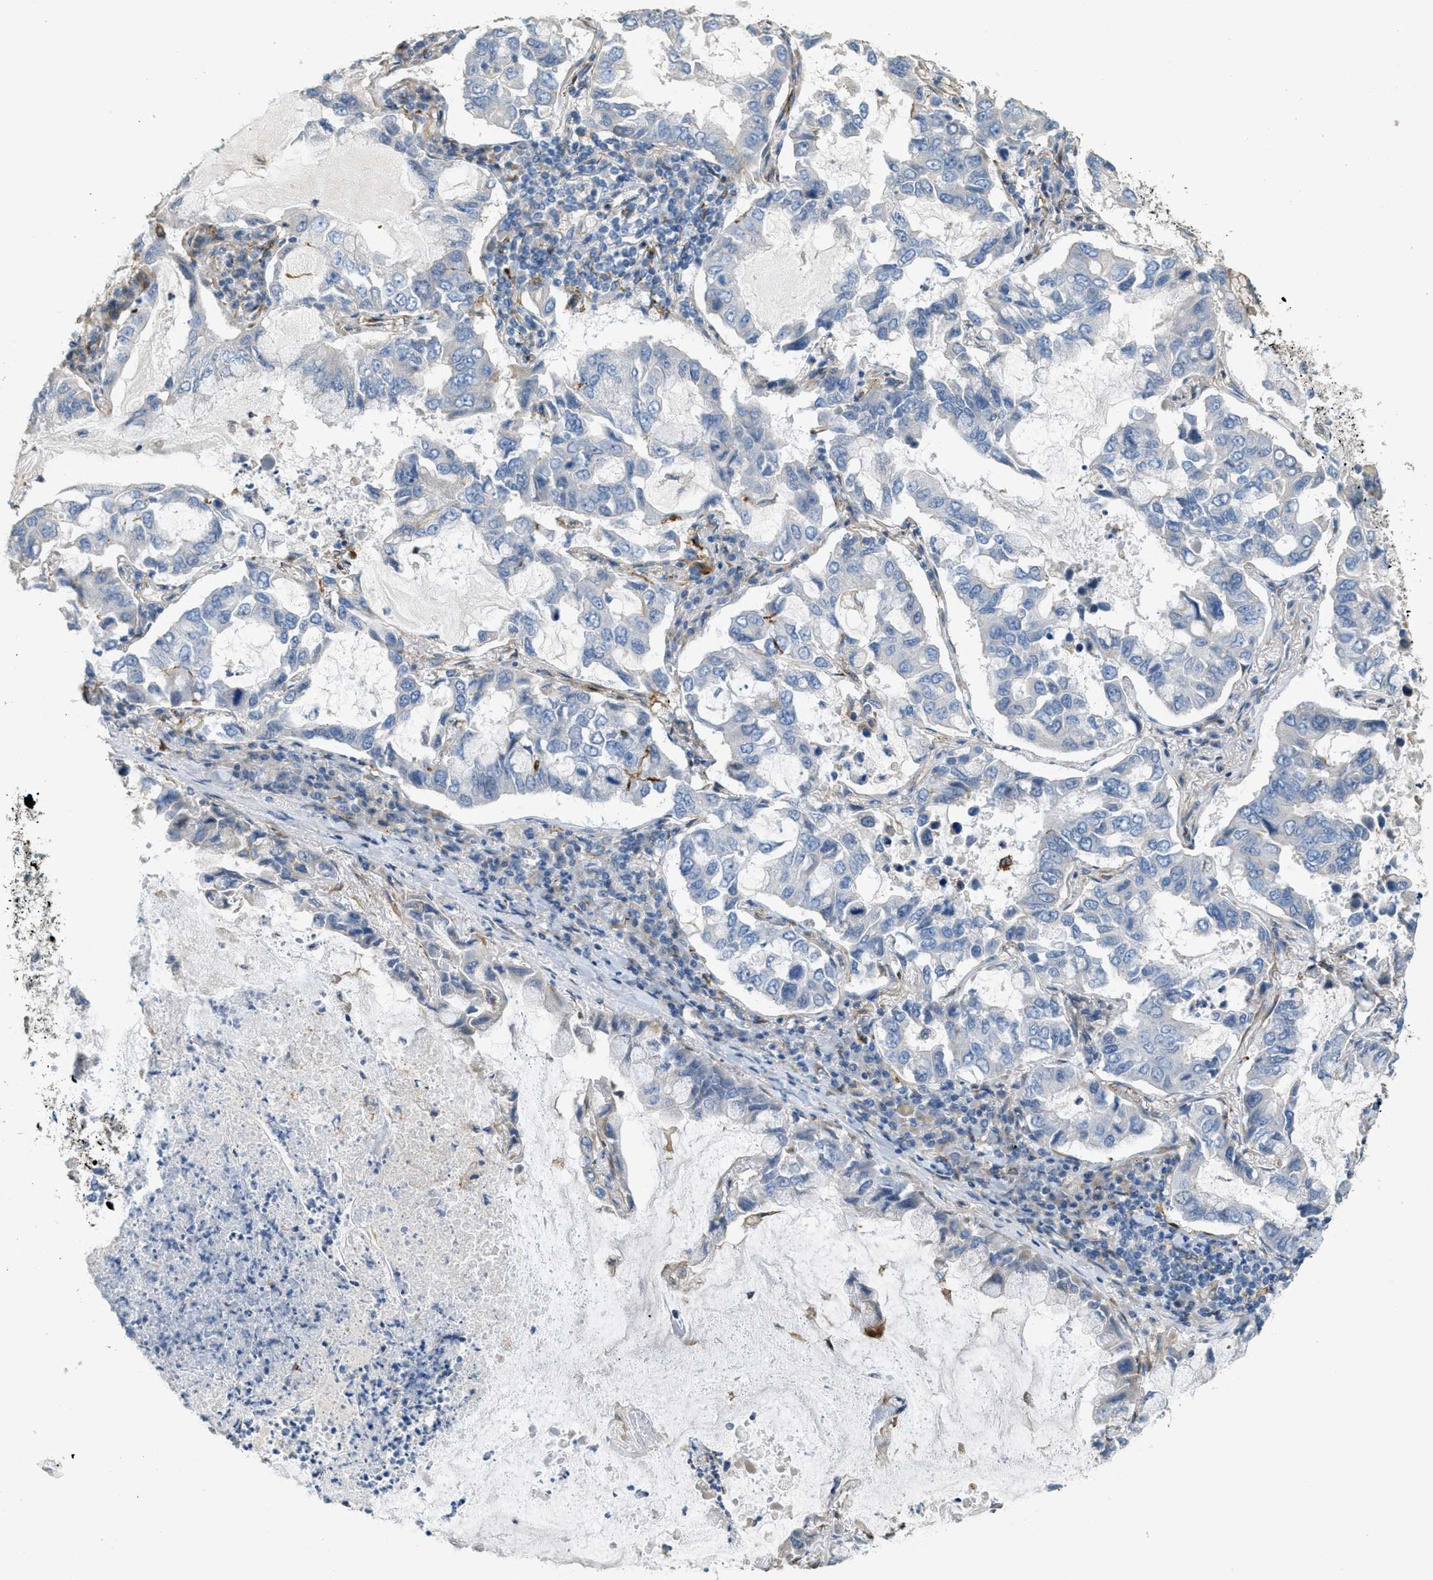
{"staining": {"intensity": "negative", "quantity": "none", "location": "none"}, "tissue": "lung cancer", "cell_type": "Tumor cells", "image_type": "cancer", "snomed": [{"axis": "morphology", "description": "Adenocarcinoma, NOS"}, {"axis": "topography", "description": "Lung"}], "caption": "This histopathology image is of adenocarcinoma (lung) stained with immunohistochemistry (IHC) to label a protein in brown with the nuclei are counter-stained blue. There is no staining in tumor cells. (DAB immunohistochemistry (IHC) visualized using brightfield microscopy, high magnification).", "gene": "ADCY5", "patient": {"sex": "male", "age": 64}}